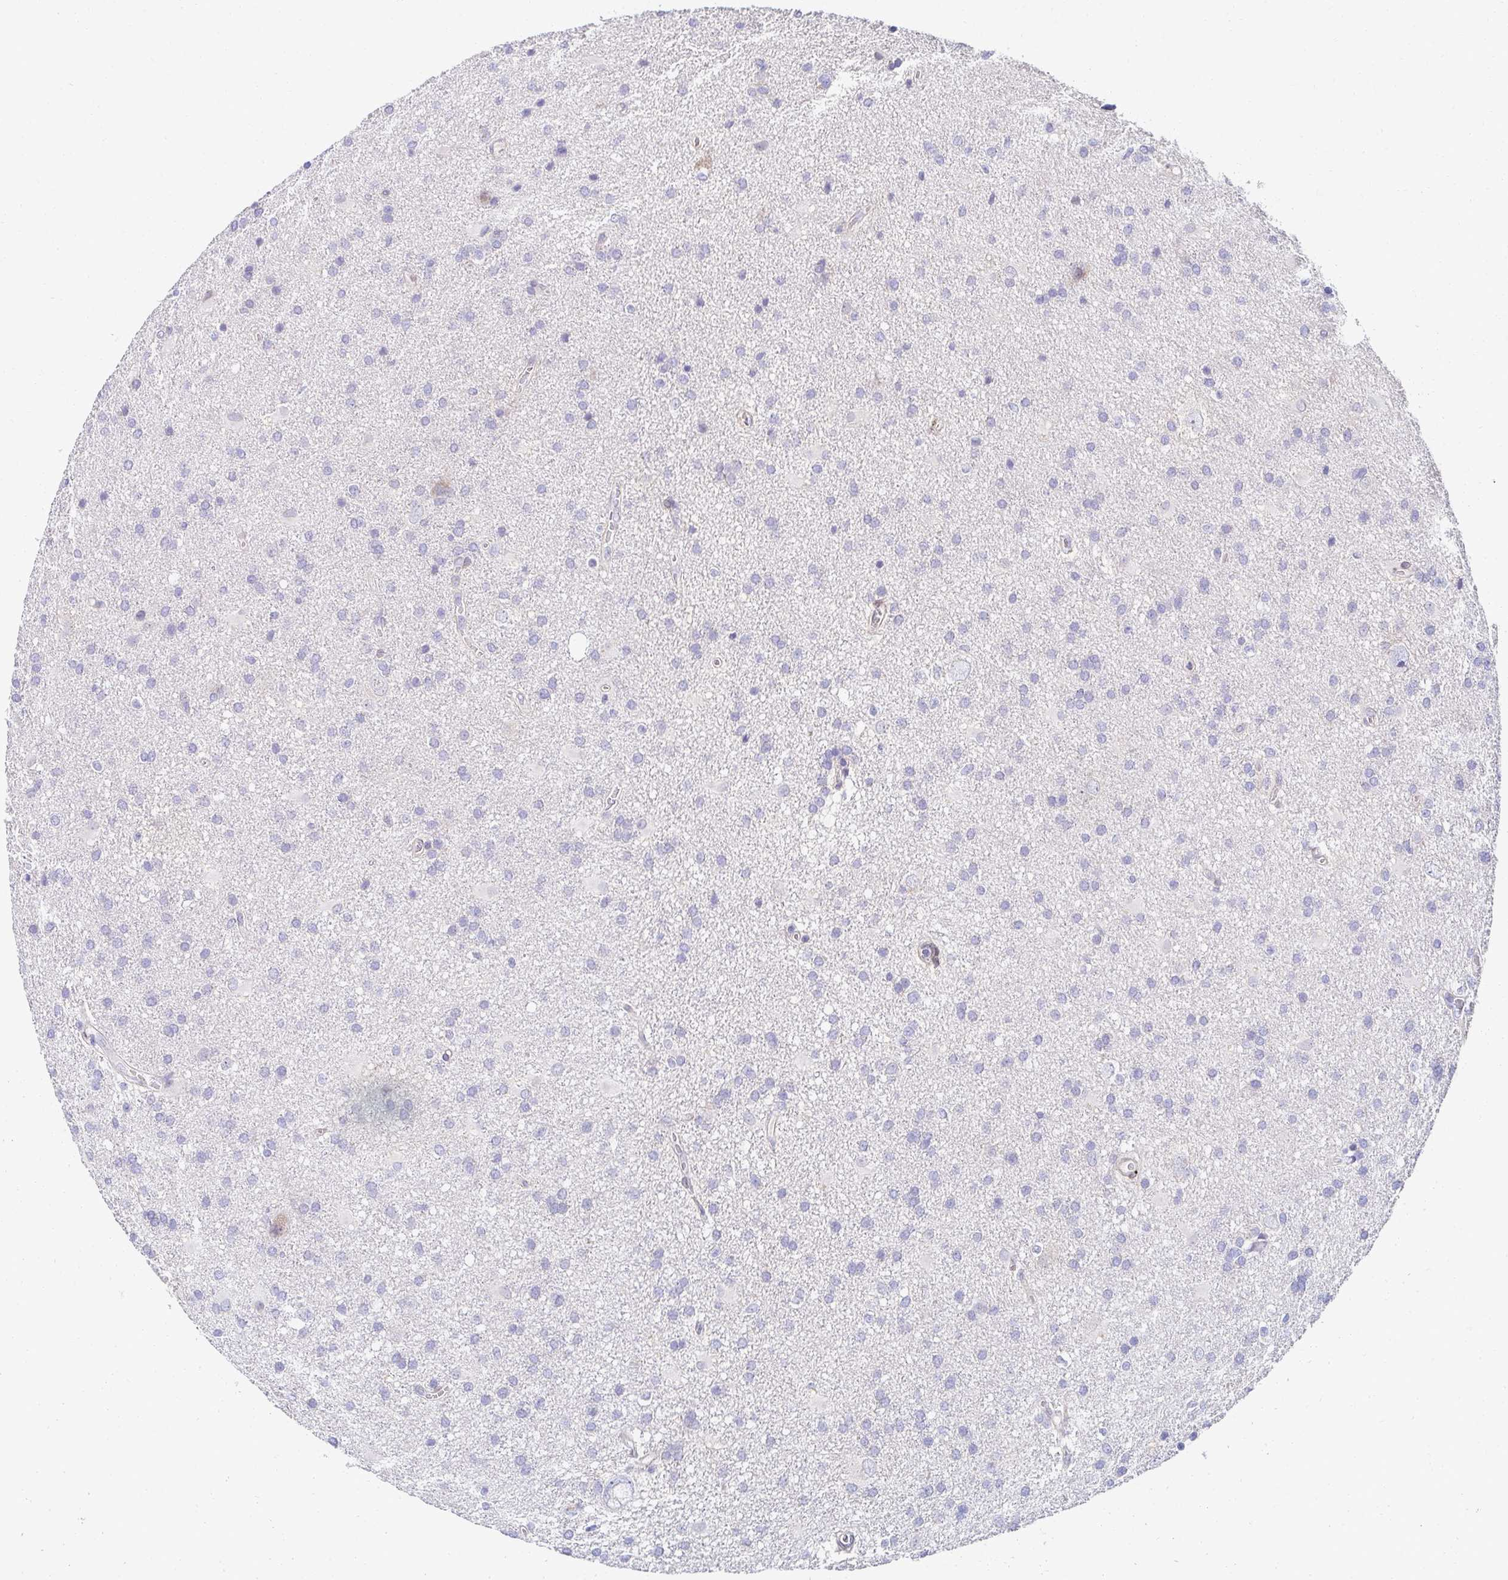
{"staining": {"intensity": "negative", "quantity": "none", "location": "none"}, "tissue": "glioma", "cell_type": "Tumor cells", "image_type": "cancer", "snomed": [{"axis": "morphology", "description": "Glioma, malignant, Low grade"}, {"axis": "topography", "description": "Brain"}], "caption": "Image shows no significant protein positivity in tumor cells of glioma.", "gene": "AKAP14", "patient": {"sex": "male", "age": 66}}